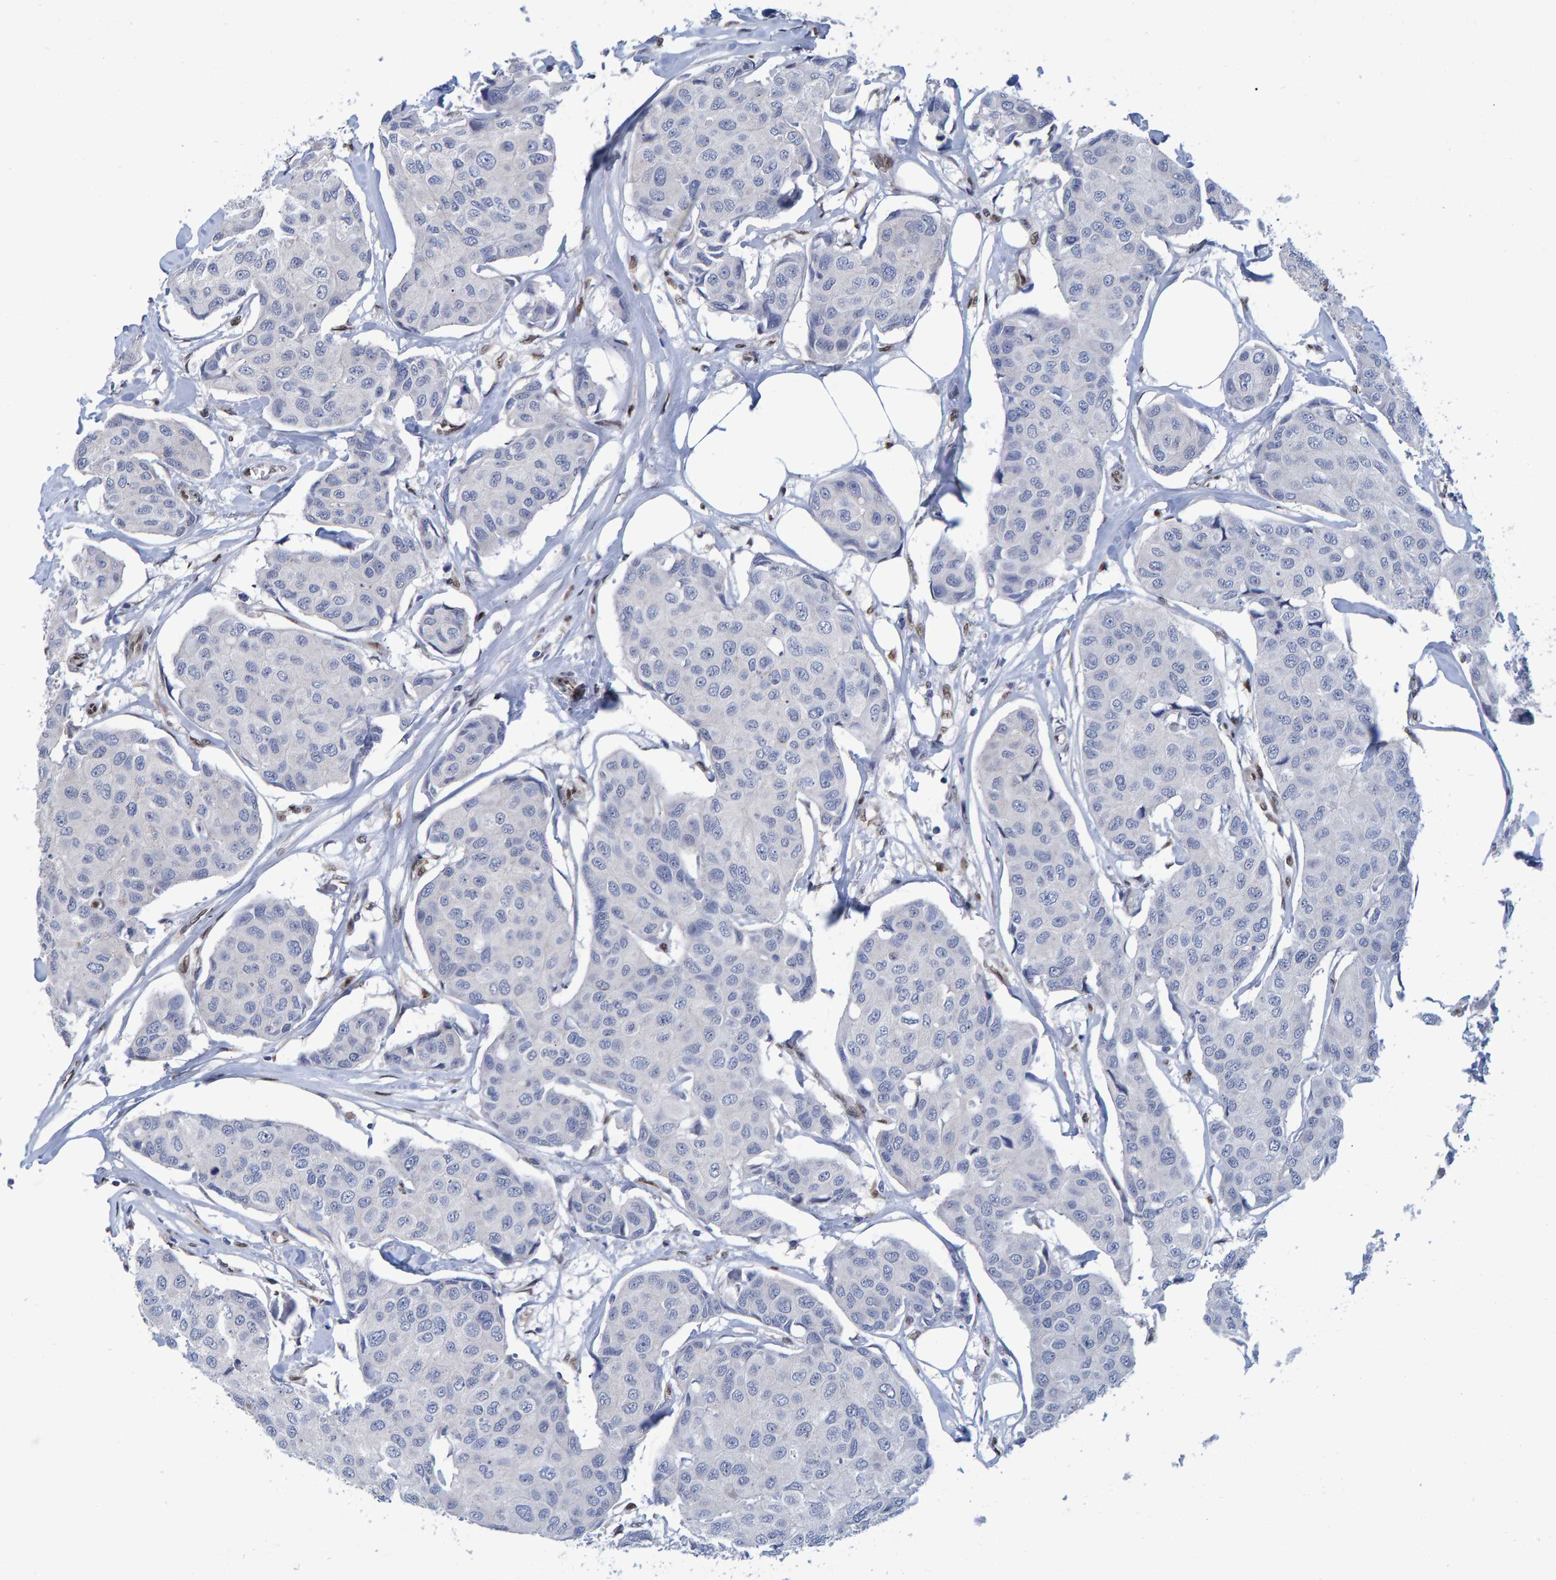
{"staining": {"intensity": "negative", "quantity": "none", "location": "none"}, "tissue": "breast cancer", "cell_type": "Tumor cells", "image_type": "cancer", "snomed": [{"axis": "morphology", "description": "Duct carcinoma"}, {"axis": "topography", "description": "Breast"}], "caption": "Human breast cancer (invasive ductal carcinoma) stained for a protein using immunohistochemistry (IHC) demonstrates no expression in tumor cells.", "gene": "QKI", "patient": {"sex": "female", "age": 80}}